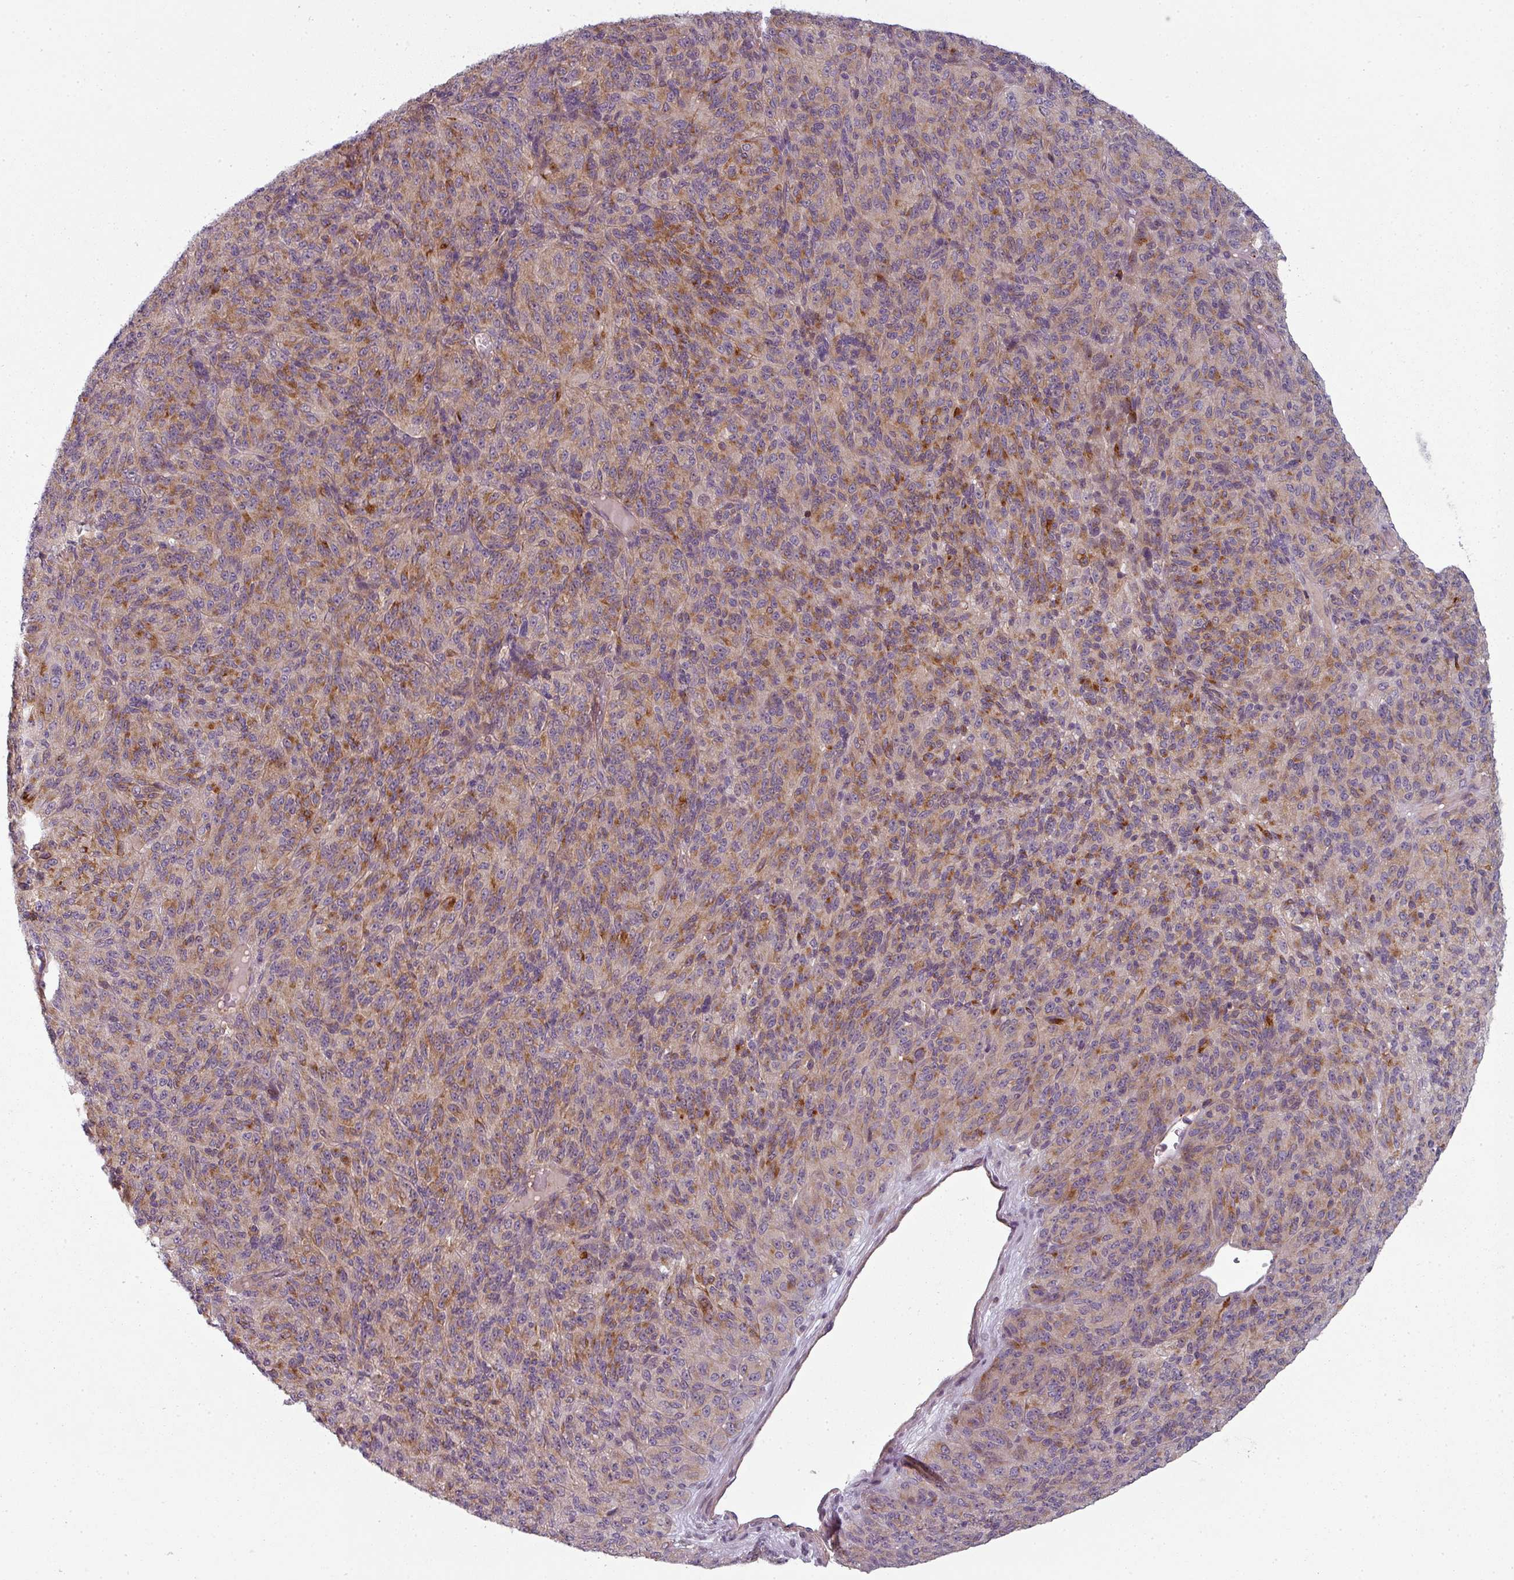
{"staining": {"intensity": "moderate", "quantity": "25%-75%", "location": "cytoplasmic/membranous"}, "tissue": "melanoma", "cell_type": "Tumor cells", "image_type": "cancer", "snomed": [{"axis": "morphology", "description": "Malignant melanoma, Metastatic site"}, {"axis": "topography", "description": "Brain"}], "caption": "The image exhibits staining of melanoma, revealing moderate cytoplasmic/membranous protein expression (brown color) within tumor cells.", "gene": "SLC16A9", "patient": {"sex": "female", "age": 56}}